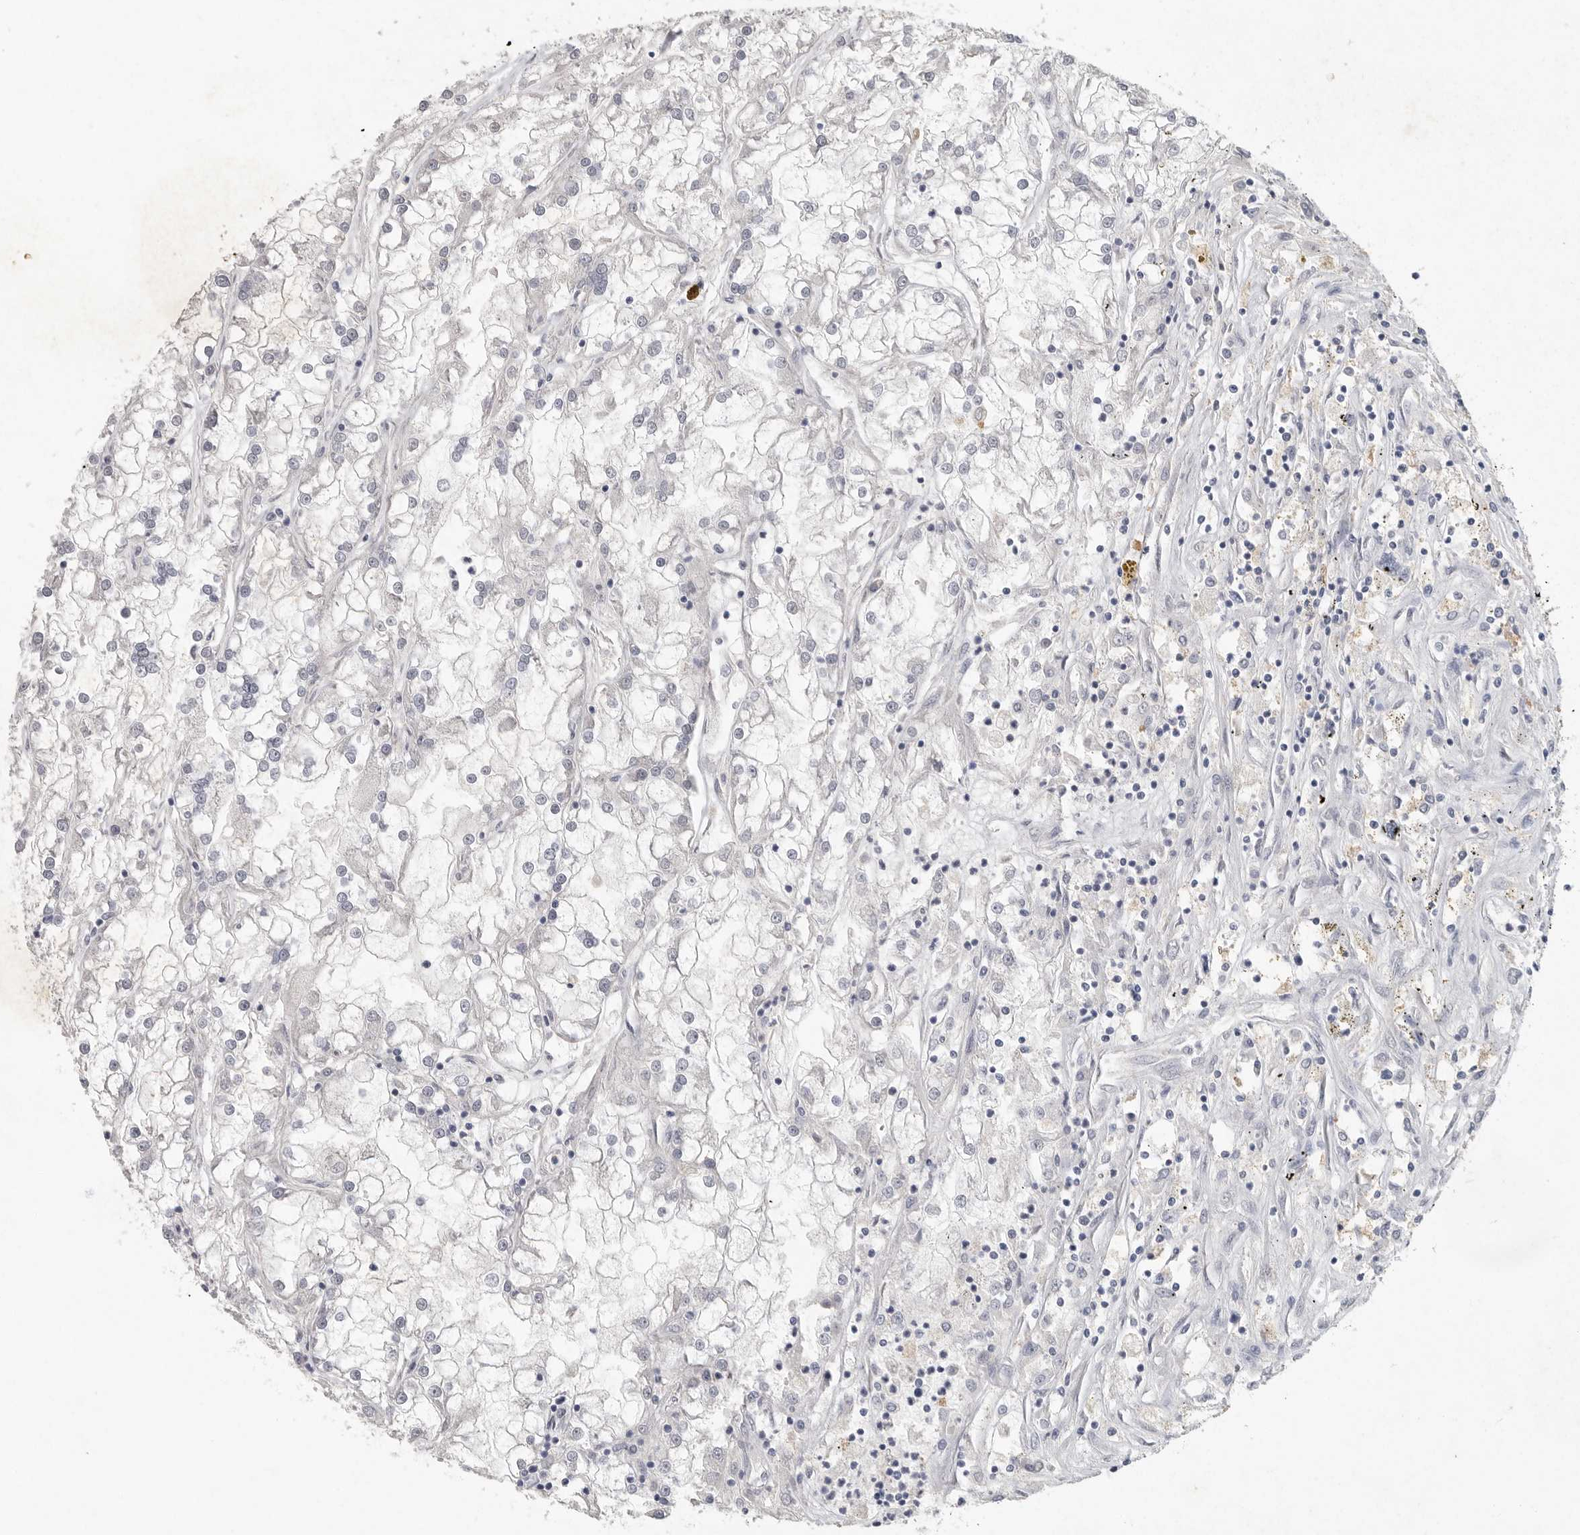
{"staining": {"intensity": "negative", "quantity": "none", "location": "none"}, "tissue": "renal cancer", "cell_type": "Tumor cells", "image_type": "cancer", "snomed": [{"axis": "morphology", "description": "Adenocarcinoma, NOS"}, {"axis": "topography", "description": "Kidney"}], "caption": "The histopathology image demonstrates no significant expression in tumor cells of renal cancer (adenocarcinoma).", "gene": "REG4", "patient": {"sex": "female", "age": 52}}